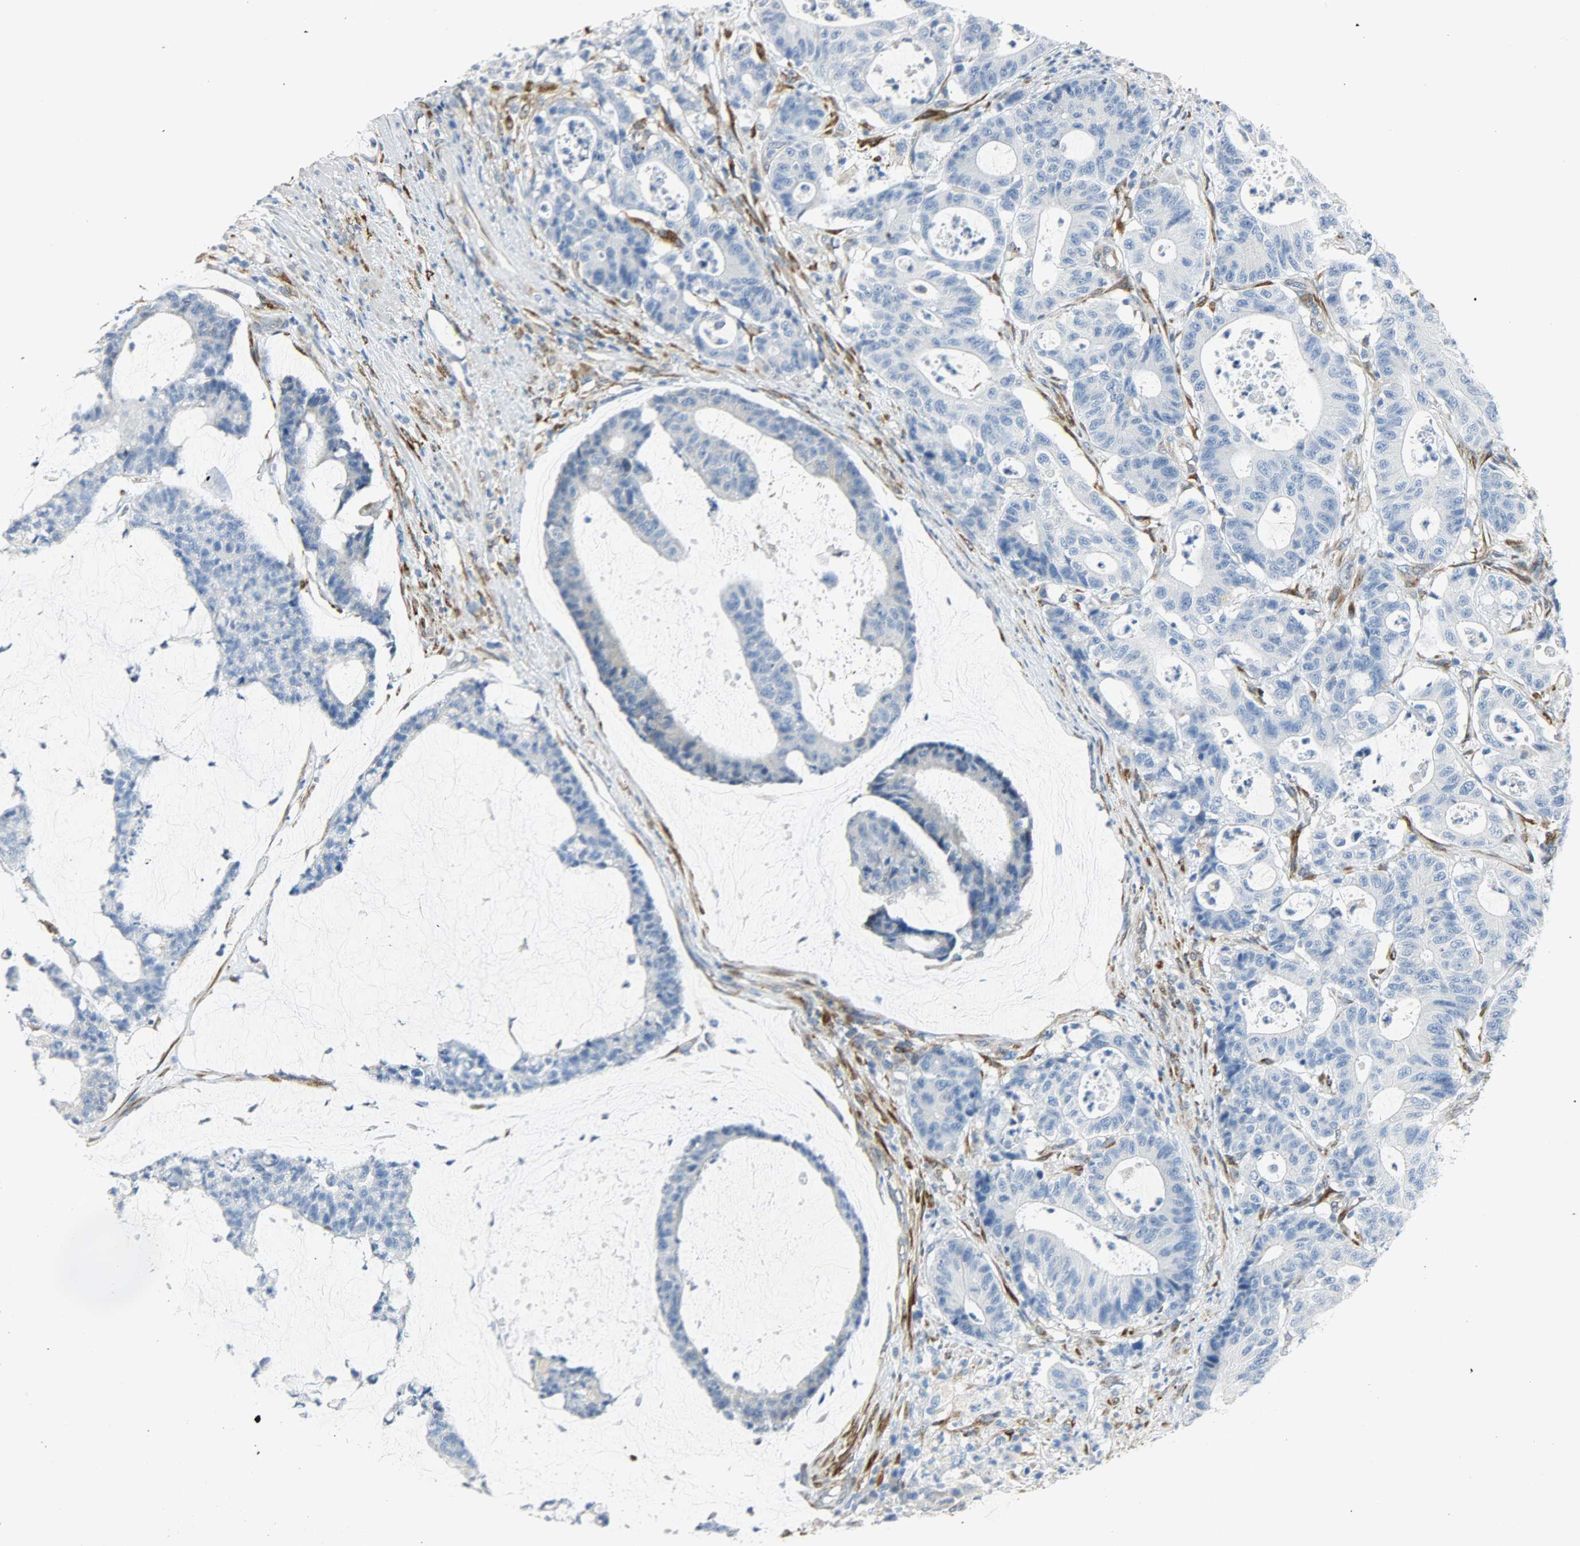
{"staining": {"intensity": "negative", "quantity": "none", "location": "none"}, "tissue": "colorectal cancer", "cell_type": "Tumor cells", "image_type": "cancer", "snomed": [{"axis": "morphology", "description": "Adenocarcinoma, NOS"}, {"axis": "topography", "description": "Colon"}], "caption": "The immunohistochemistry photomicrograph has no significant expression in tumor cells of colorectal cancer (adenocarcinoma) tissue.", "gene": "PKD2", "patient": {"sex": "female", "age": 84}}